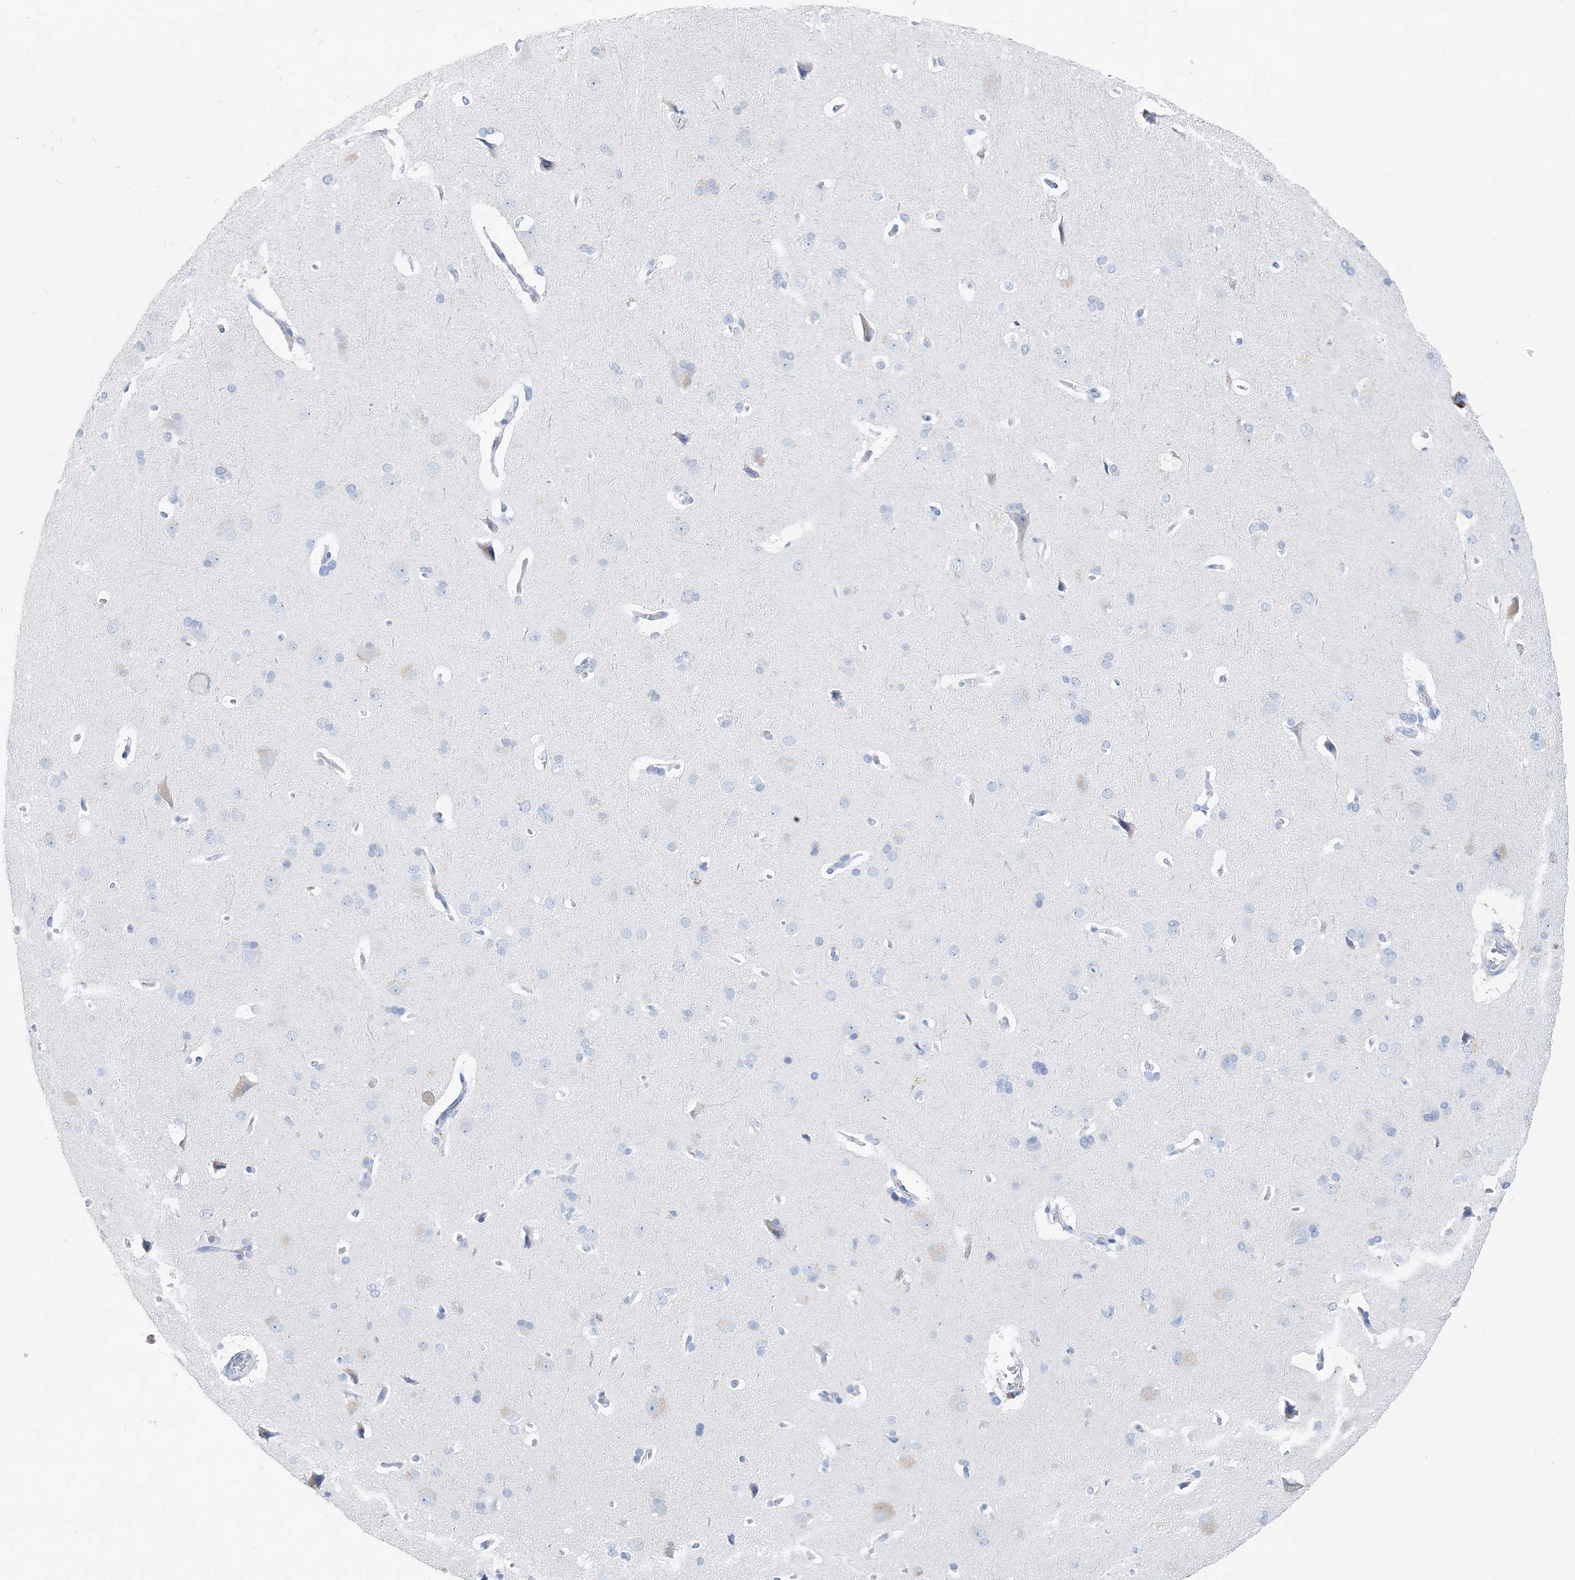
{"staining": {"intensity": "negative", "quantity": "none", "location": "none"}, "tissue": "cerebral cortex", "cell_type": "Endothelial cells", "image_type": "normal", "snomed": [{"axis": "morphology", "description": "Normal tissue, NOS"}, {"axis": "topography", "description": "Cerebral cortex"}], "caption": "An image of human cerebral cortex is negative for staining in endothelial cells.", "gene": "TSPYL6", "patient": {"sex": "male", "age": 62}}